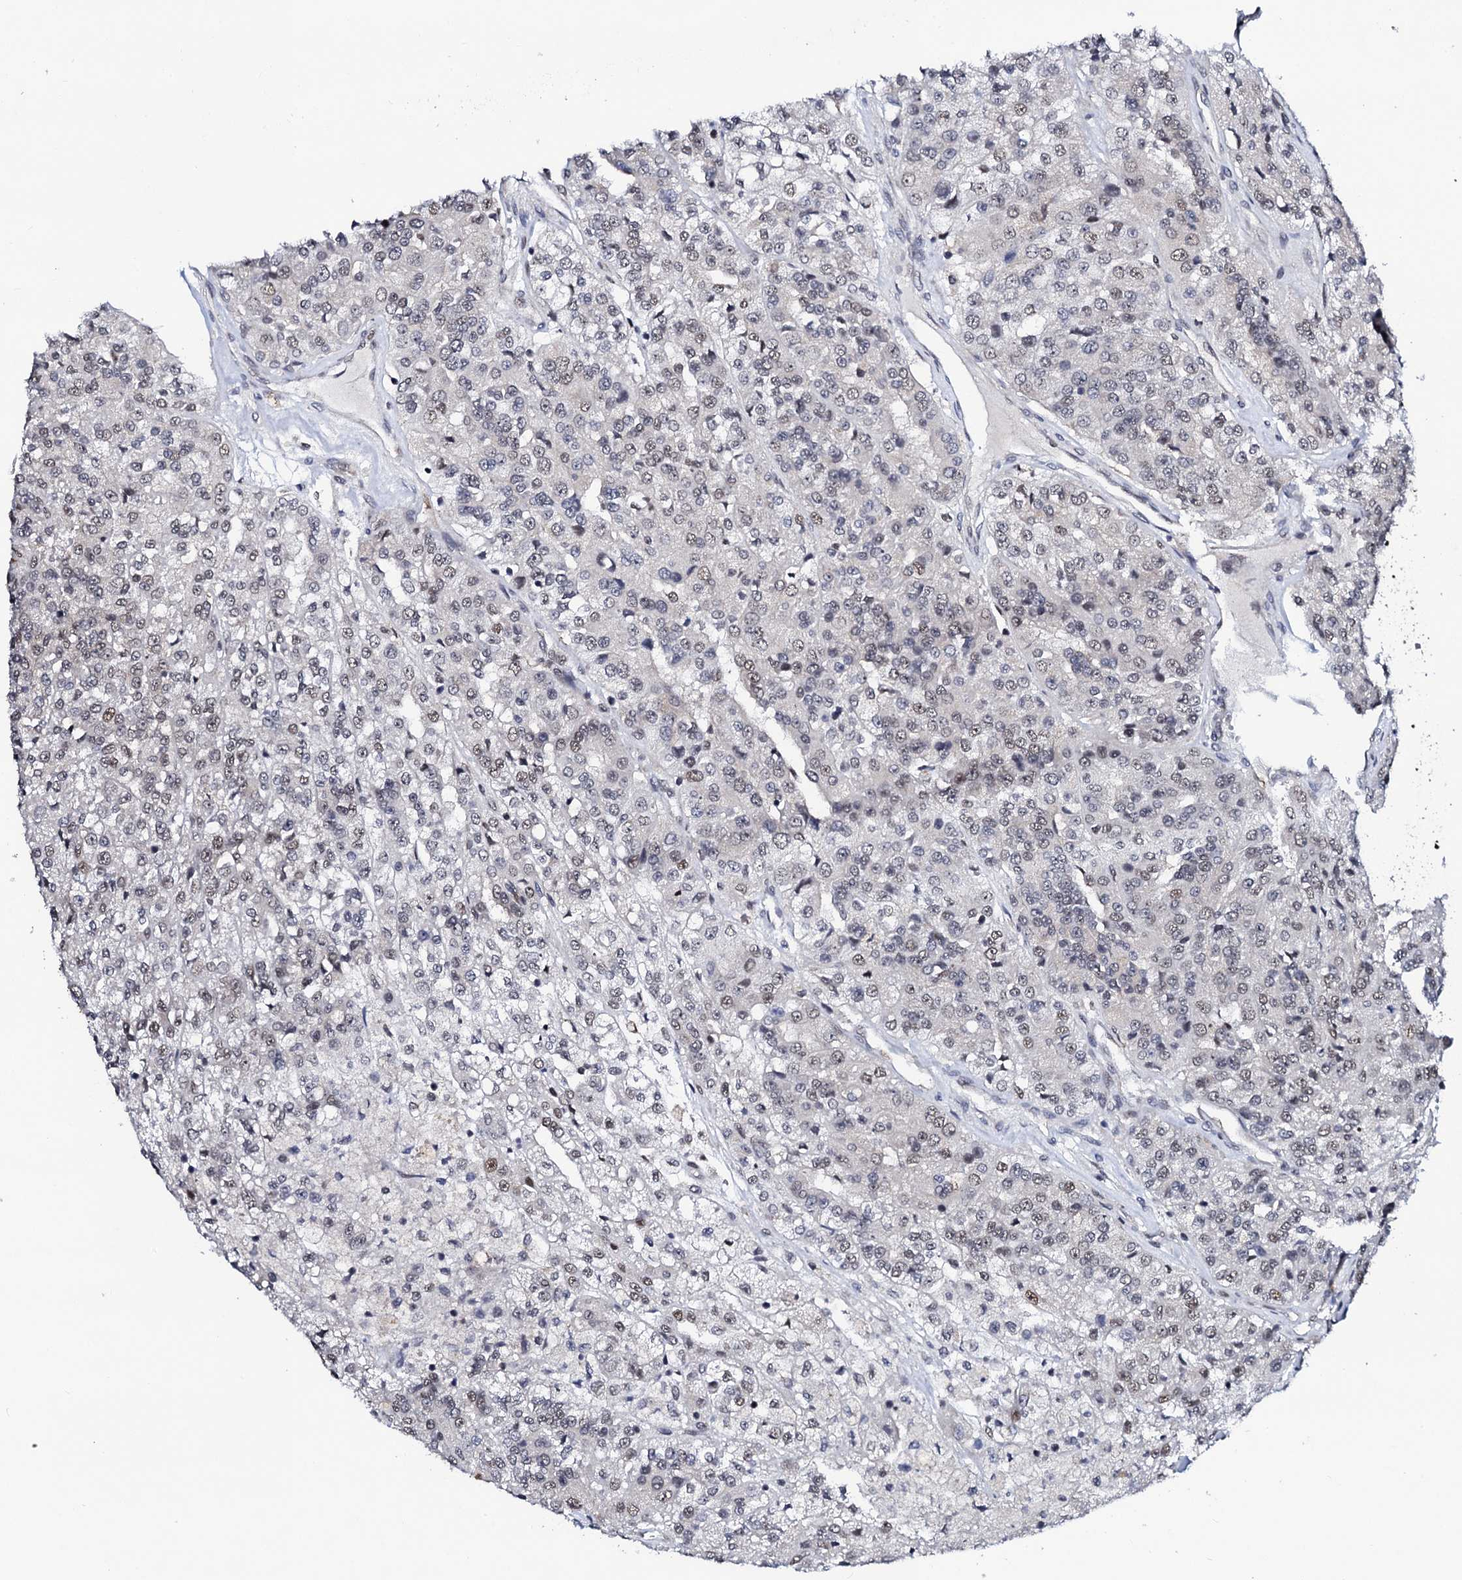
{"staining": {"intensity": "weak", "quantity": "25%-75%", "location": "nuclear"}, "tissue": "renal cancer", "cell_type": "Tumor cells", "image_type": "cancer", "snomed": [{"axis": "morphology", "description": "Adenocarcinoma, NOS"}, {"axis": "topography", "description": "Kidney"}], "caption": "Protein staining exhibits weak nuclear expression in about 25%-75% of tumor cells in renal cancer (adenocarcinoma).", "gene": "CSTF3", "patient": {"sex": "female", "age": 63}}